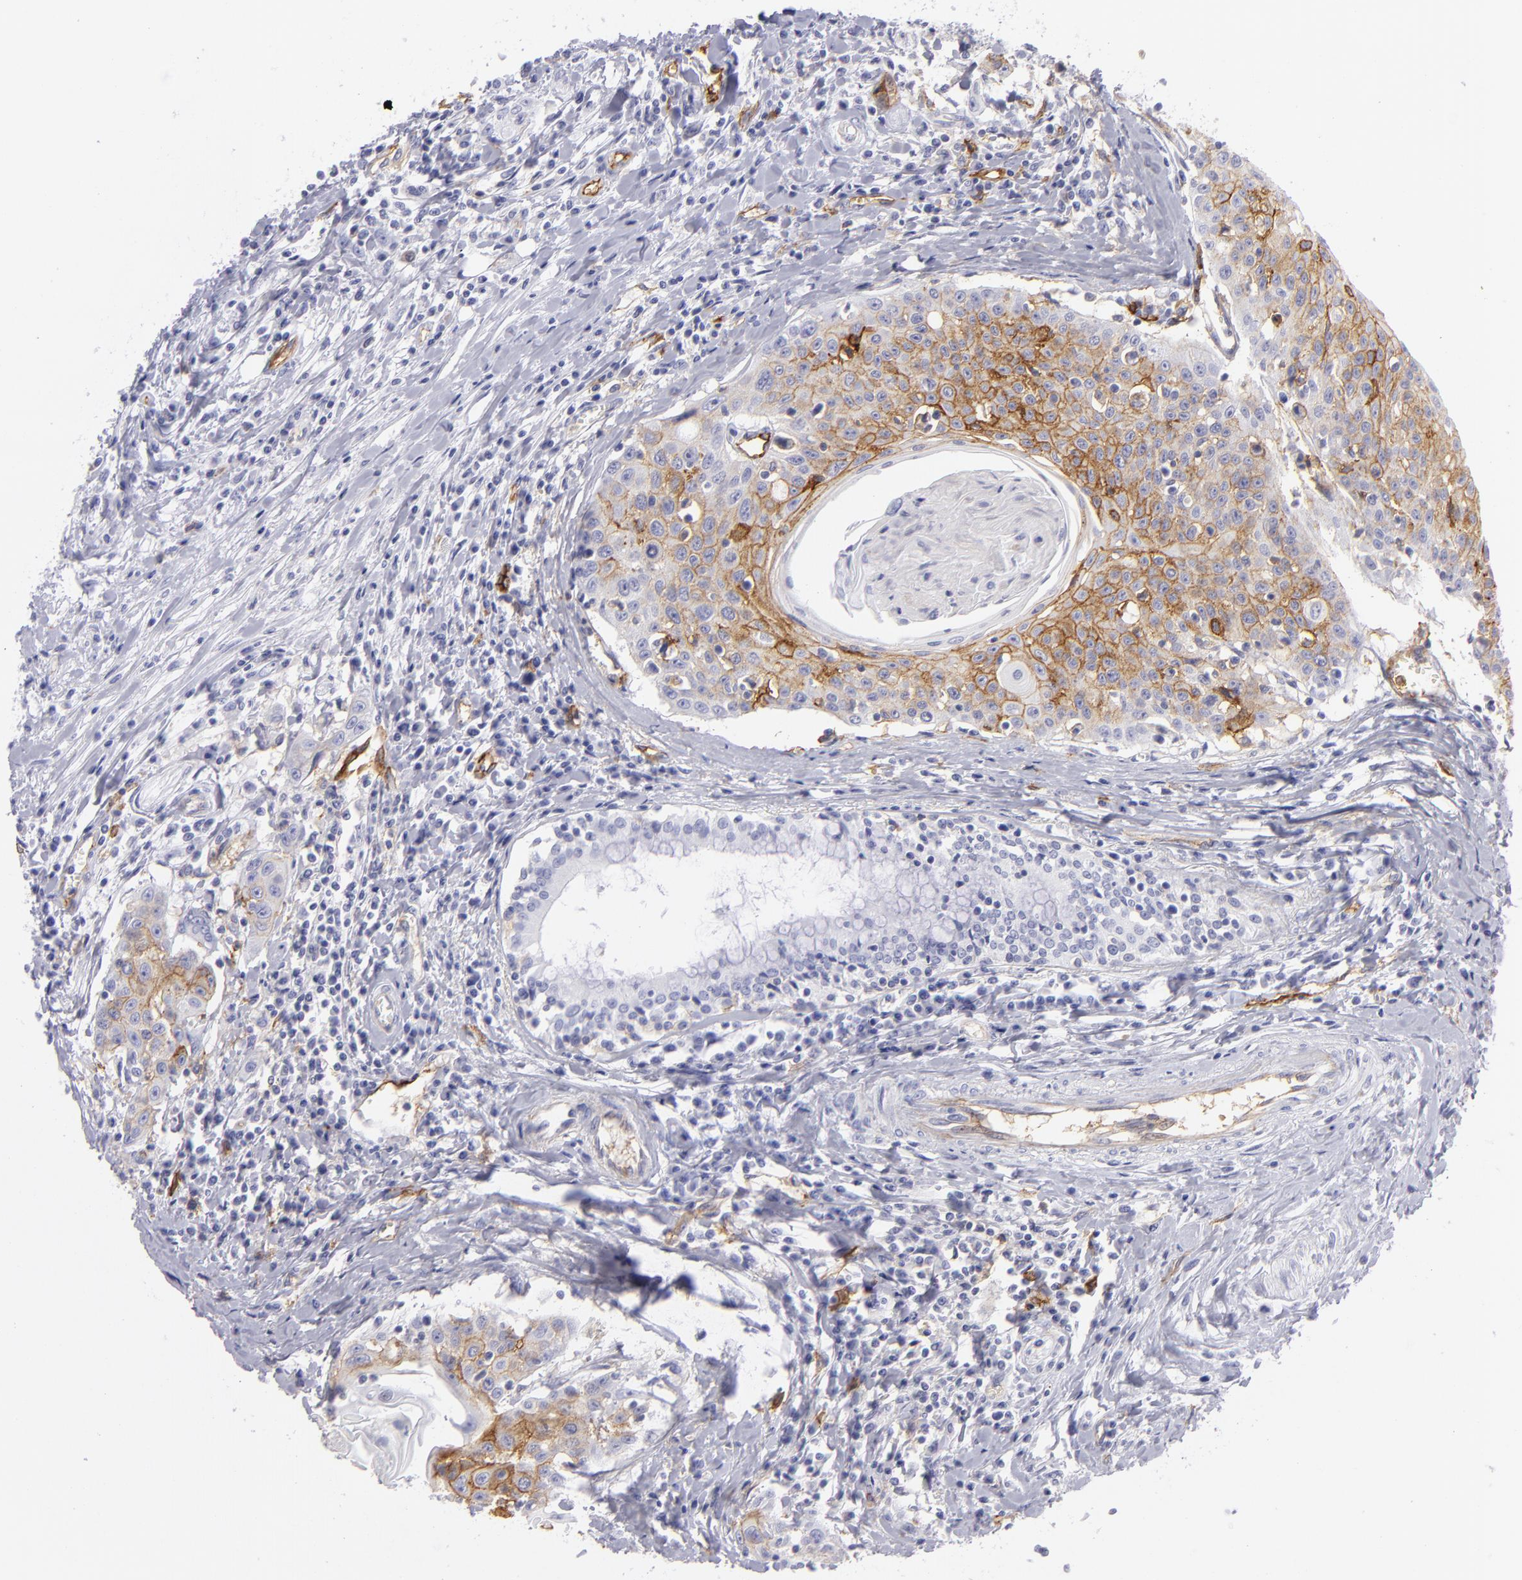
{"staining": {"intensity": "moderate", "quantity": "25%-75%", "location": "cytoplasmic/membranous"}, "tissue": "head and neck cancer", "cell_type": "Tumor cells", "image_type": "cancer", "snomed": [{"axis": "morphology", "description": "Squamous cell carcinoma, NOS"}, {"axis": "morphology", "description": "Squamous cell carcinoma, metastatic, NOS"}, {"axis": "topography", "description": "Lymph node"}, {"axis": "topography", "description": "Salivary gland"}, {"axis": "topography", "description": "Head-Neck"}], "caption": "Head and neck cancer (squamous cell carcinoma) stained with a brown dye exhibits moderate cytoplasmic/membranous positive positivity in approximately 25%-75% of tumor cells.", "gene": "THBD", "patient": {"sex": "female", "age": 74}}